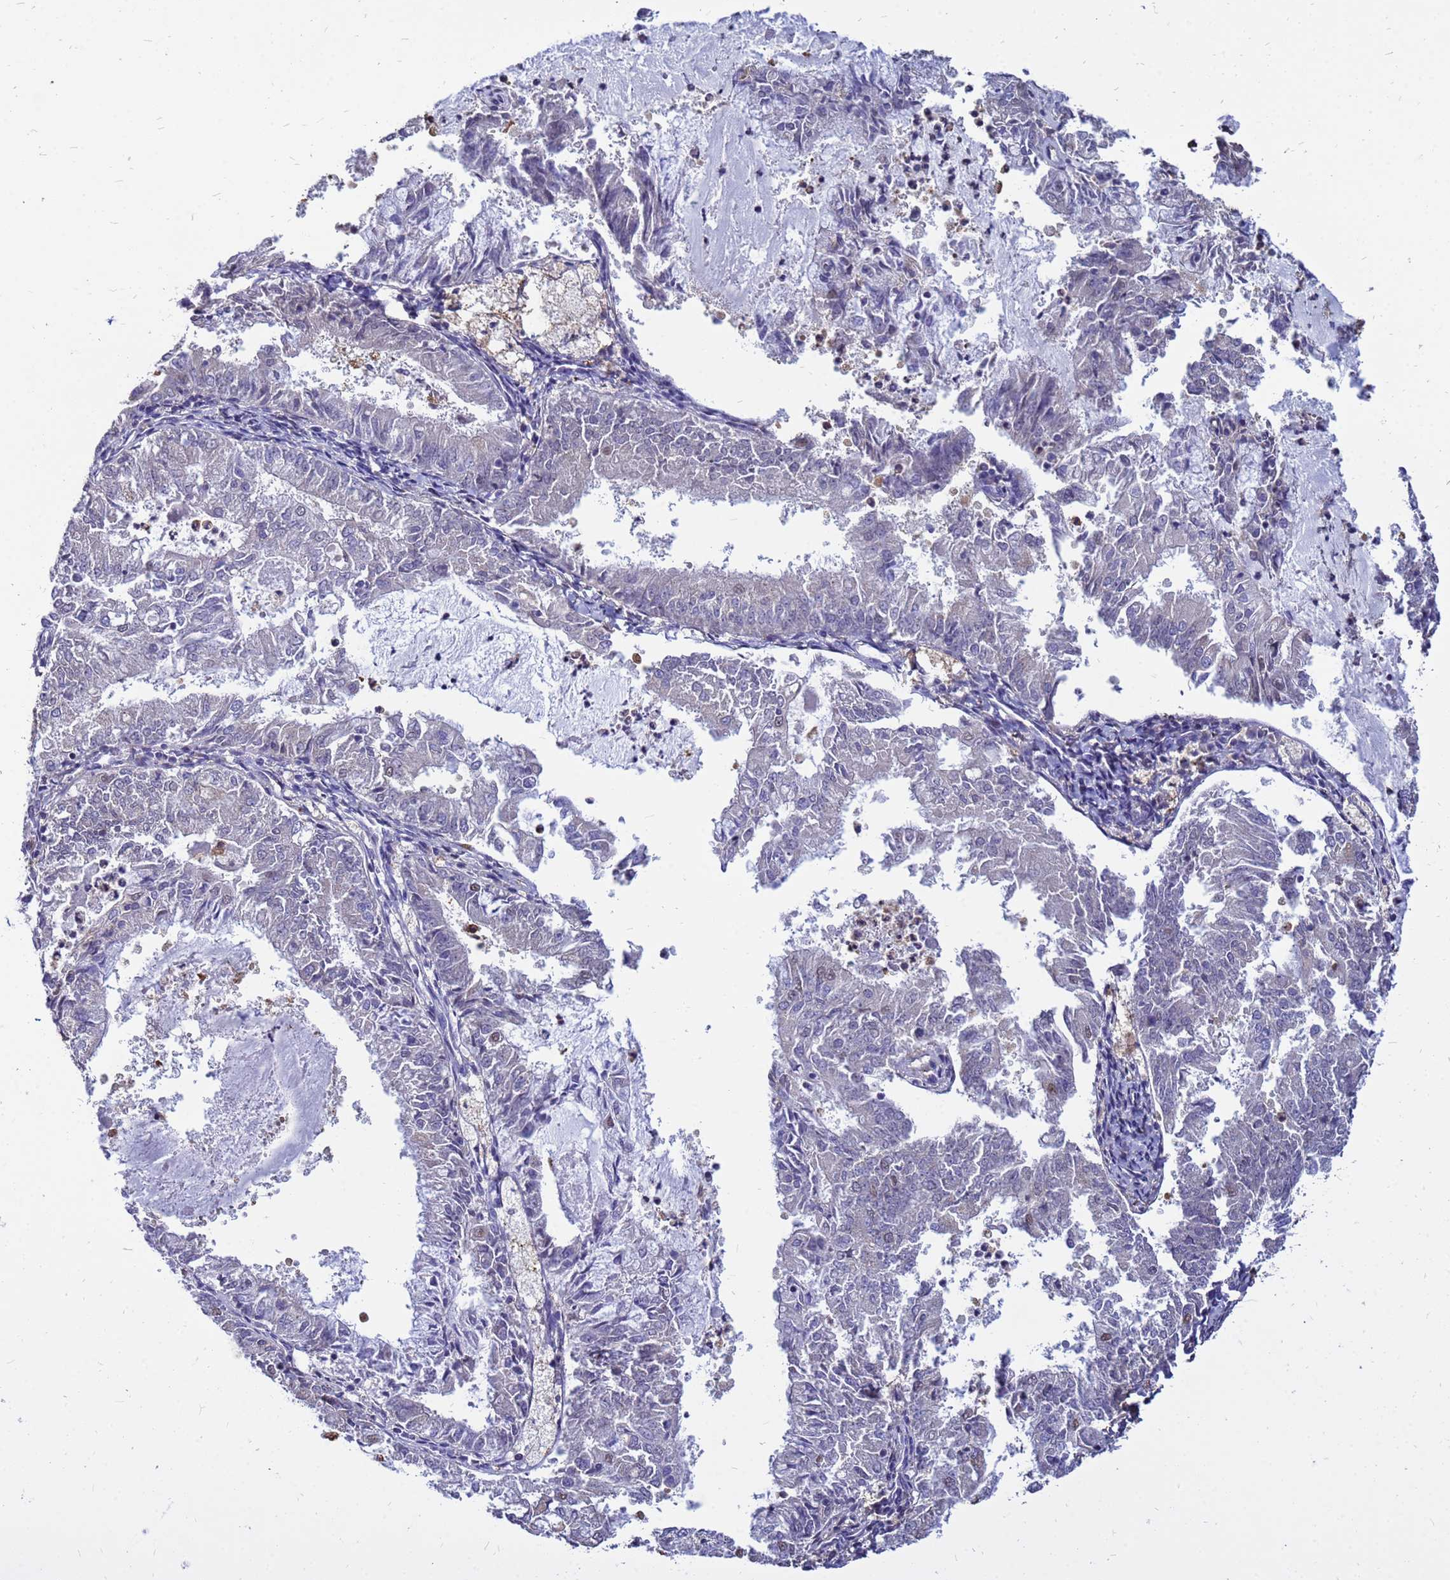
{"staining": {"intensity": "negative", "quantity": "none", "location": "none"}, "tissue": "endometrial cancer", "cell_type": "Tumor cells", "image_type": "cancer", "snomed": [{"axis": "morphology", "description": "Adenocarcinoma, NOS"}, {"axis": "topography", "description": "Endometrium"}], "caption": "Immunohistochemistry (IHC) histopathology image of human endometrial adenocarcinoma stained for a protein (brown), which reveals no staining in tumor cells.", "gene": "MOB2", "patient": {"sex": "female", "age": 57}}